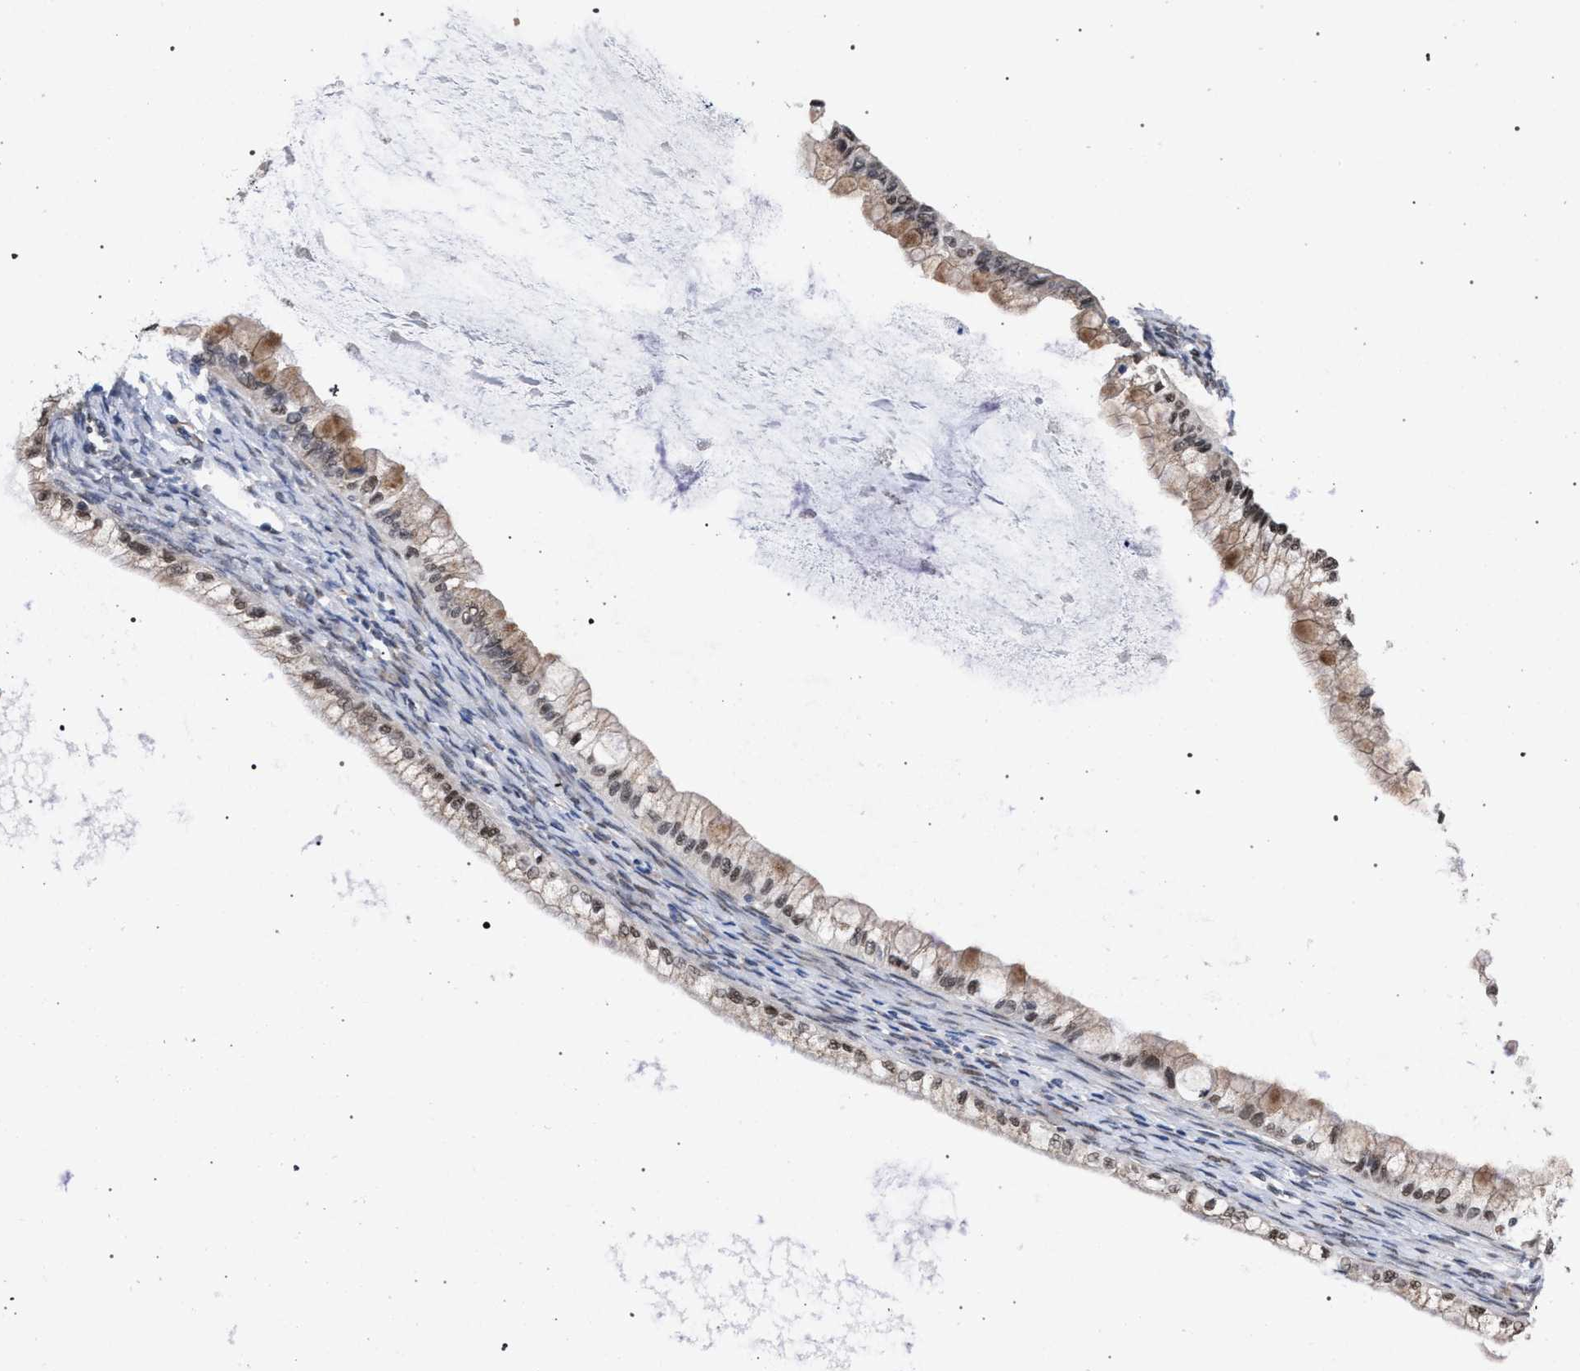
{"staining": {"intensity": "moderate", "quantity": ">75%", "location": "cytoplasmic/membranous,nuclear"}, "tissue": "ovarian cancer", "cell_type": "Tumor cells", "image_type": "cancer", "snomed": [{"axis": "morphology", "description": "Cystadenocarcinoma, mucinous, NOS"}, {"axis": "topography", "description": "Ovary"}], "caption": "Immunohistochemical staining of human ovarian cancer exhibits medium levels of moderate cytoplasmic/membranous and nuclear staining in approximately >75% of tumor cells.", "gene": "GOLGA2", "patient": {"sex": "female", "age": 57}}